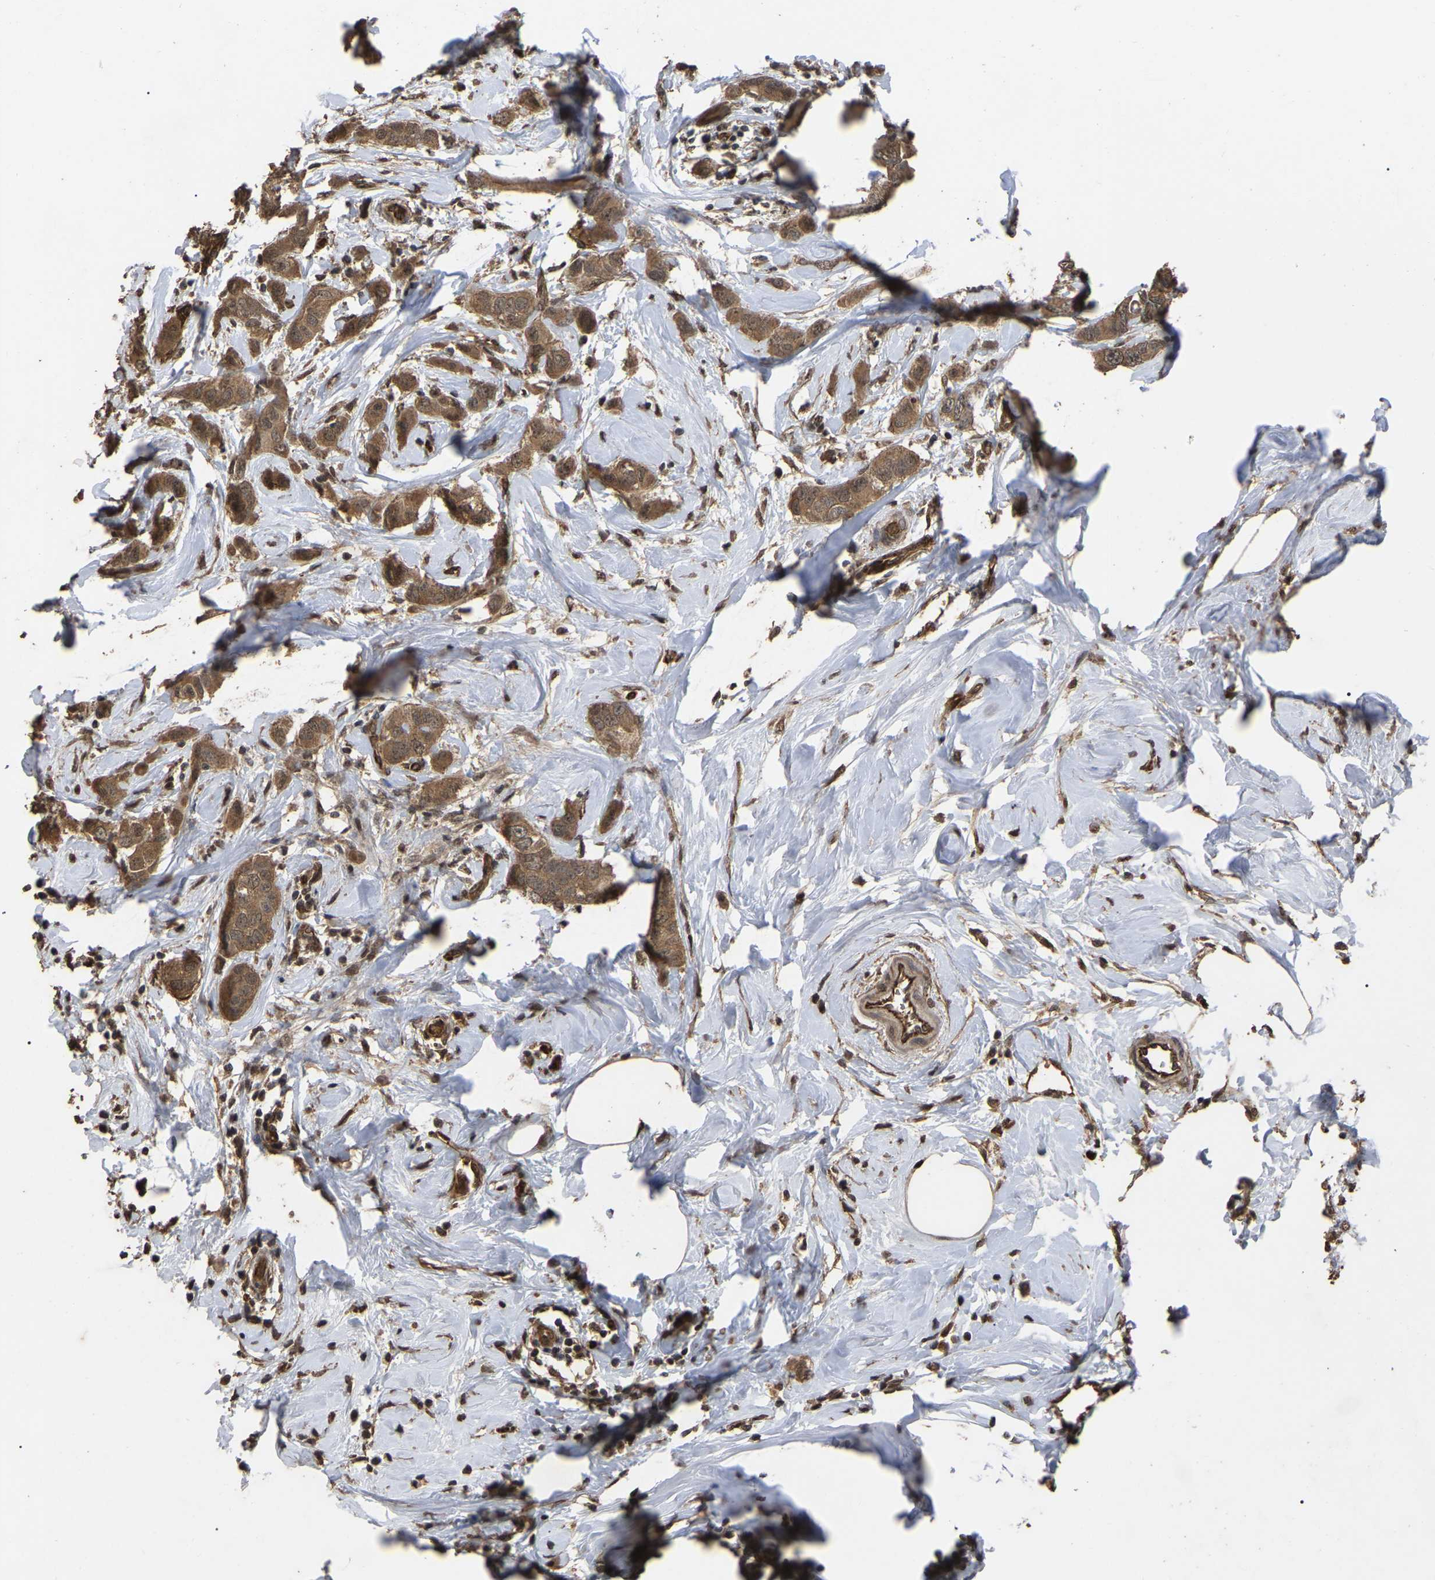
{"staining": {"intensity": "moderate", "quantity": ">75%", "location": "cytoplasmic/membranous"}, "tissue": "breast cancer", "cell_type": "Tumor cells", "image_type": "cancer", "snomed": [{"axis": "morphology", "description": "Duct carcinoma"}, {"axis": "topography", "description": "Breast"}], "caption": "Immunohistochemical staining of human breast invasive ductal carcinoma displays moderate cytoplasmic/membranous protein positivity in approximately >75% of tumor cells.", "gene": "FAM161B", "patient": {"sex": "female", "age": 50}}